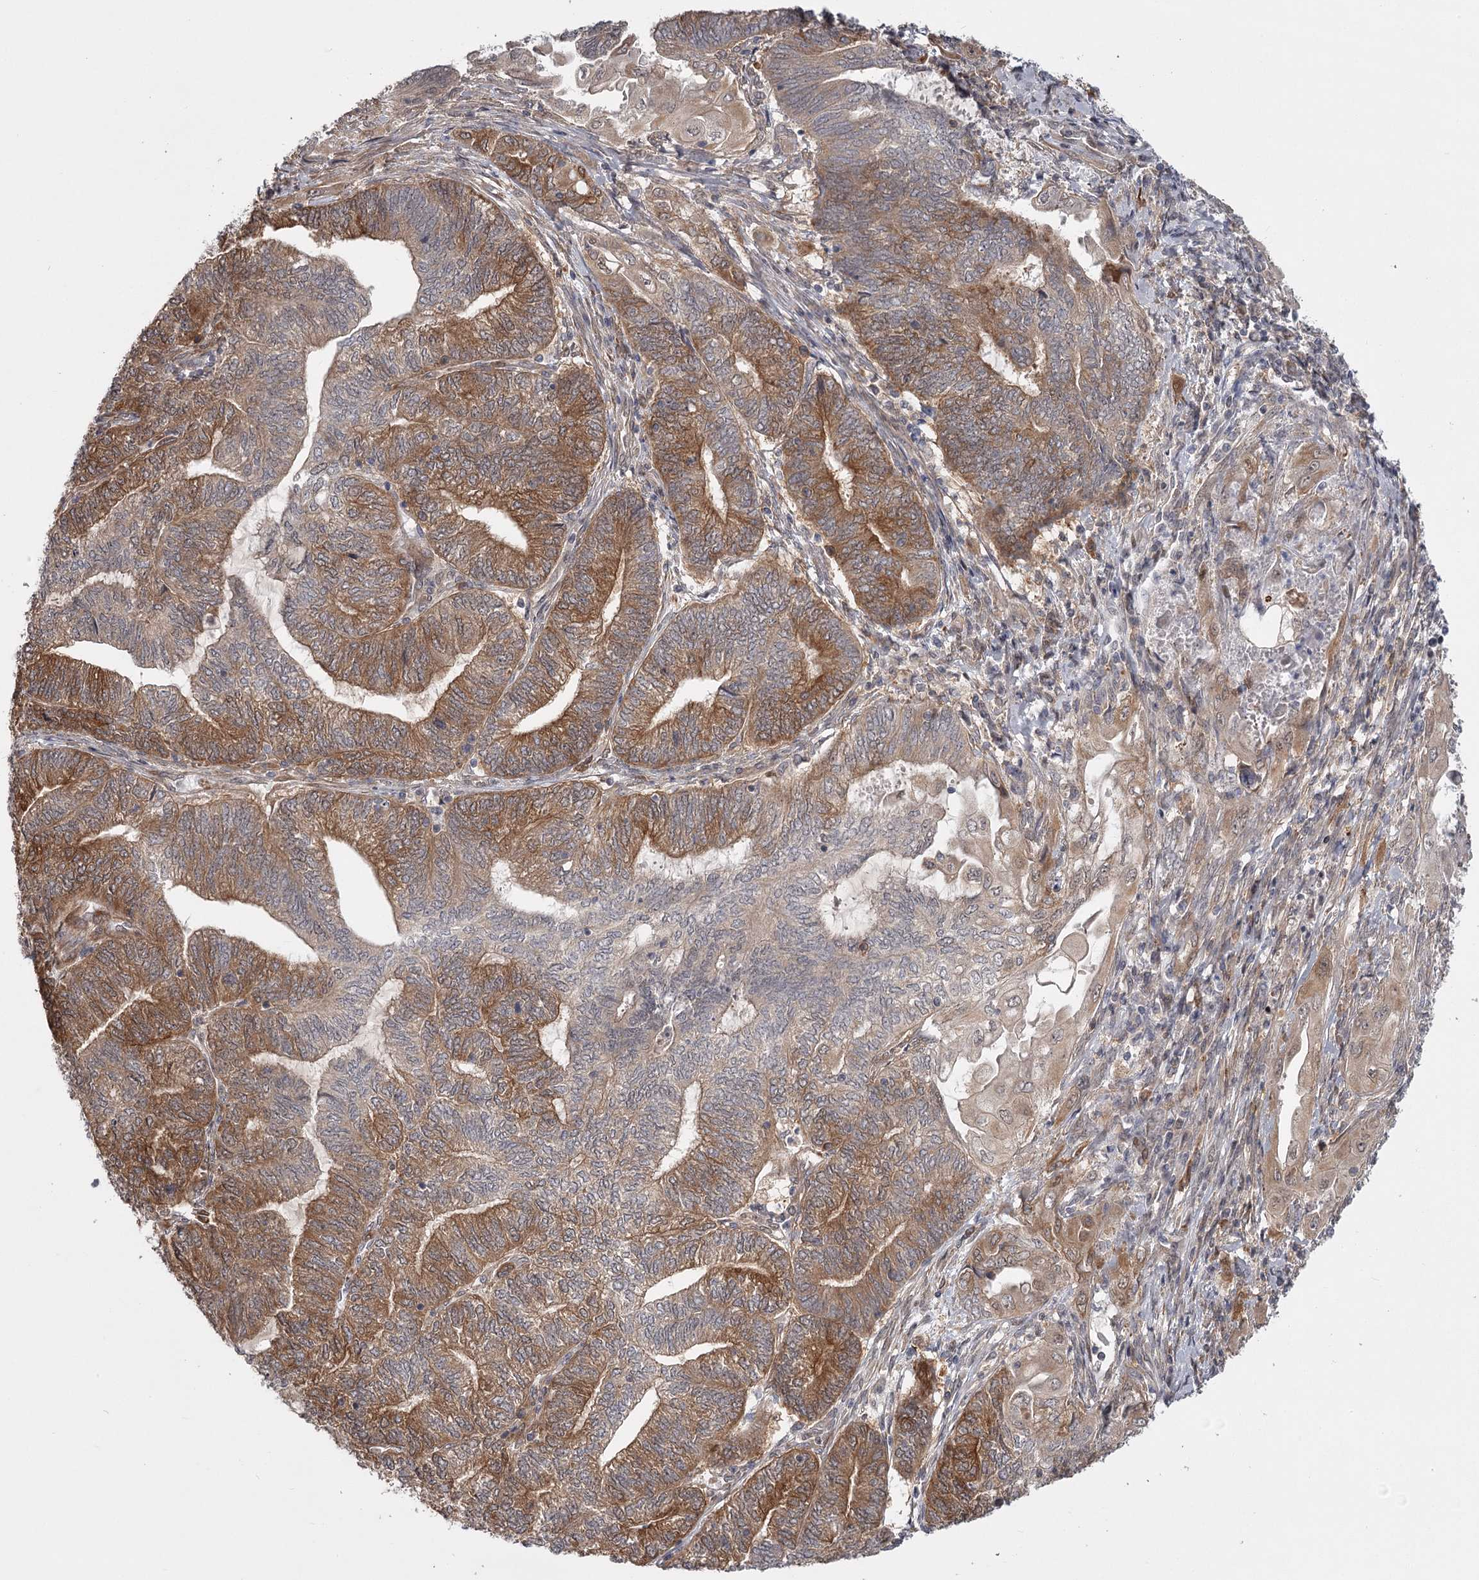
{"staining": {"intensity": "moderate", "quantity": ">75%", "location": "cytoplasmic/membranous,nuclear"}, "tissue": "endometrial cancer", "cell_type": "Tumor cells", "image_type": "cancer", "snomed": [{"axis": "morphology", "description": "Adenocarcinoma, NOS"}, {"axis": "topography", "description": "Uterus"}, {"axis": "topography", "description": "Endometrium"}], "caption": "Tumor cells reveal medium levels of moderate cytoplasmic/membranous and nuclear positivity in about >75% of cells in endometrial cancer (adenocarcinoma). The protein of interest is shown in brown color, while the nuclei are stained blue.", "gene": "CCNG2", "patient": {"sex": "female", "age": 70}}